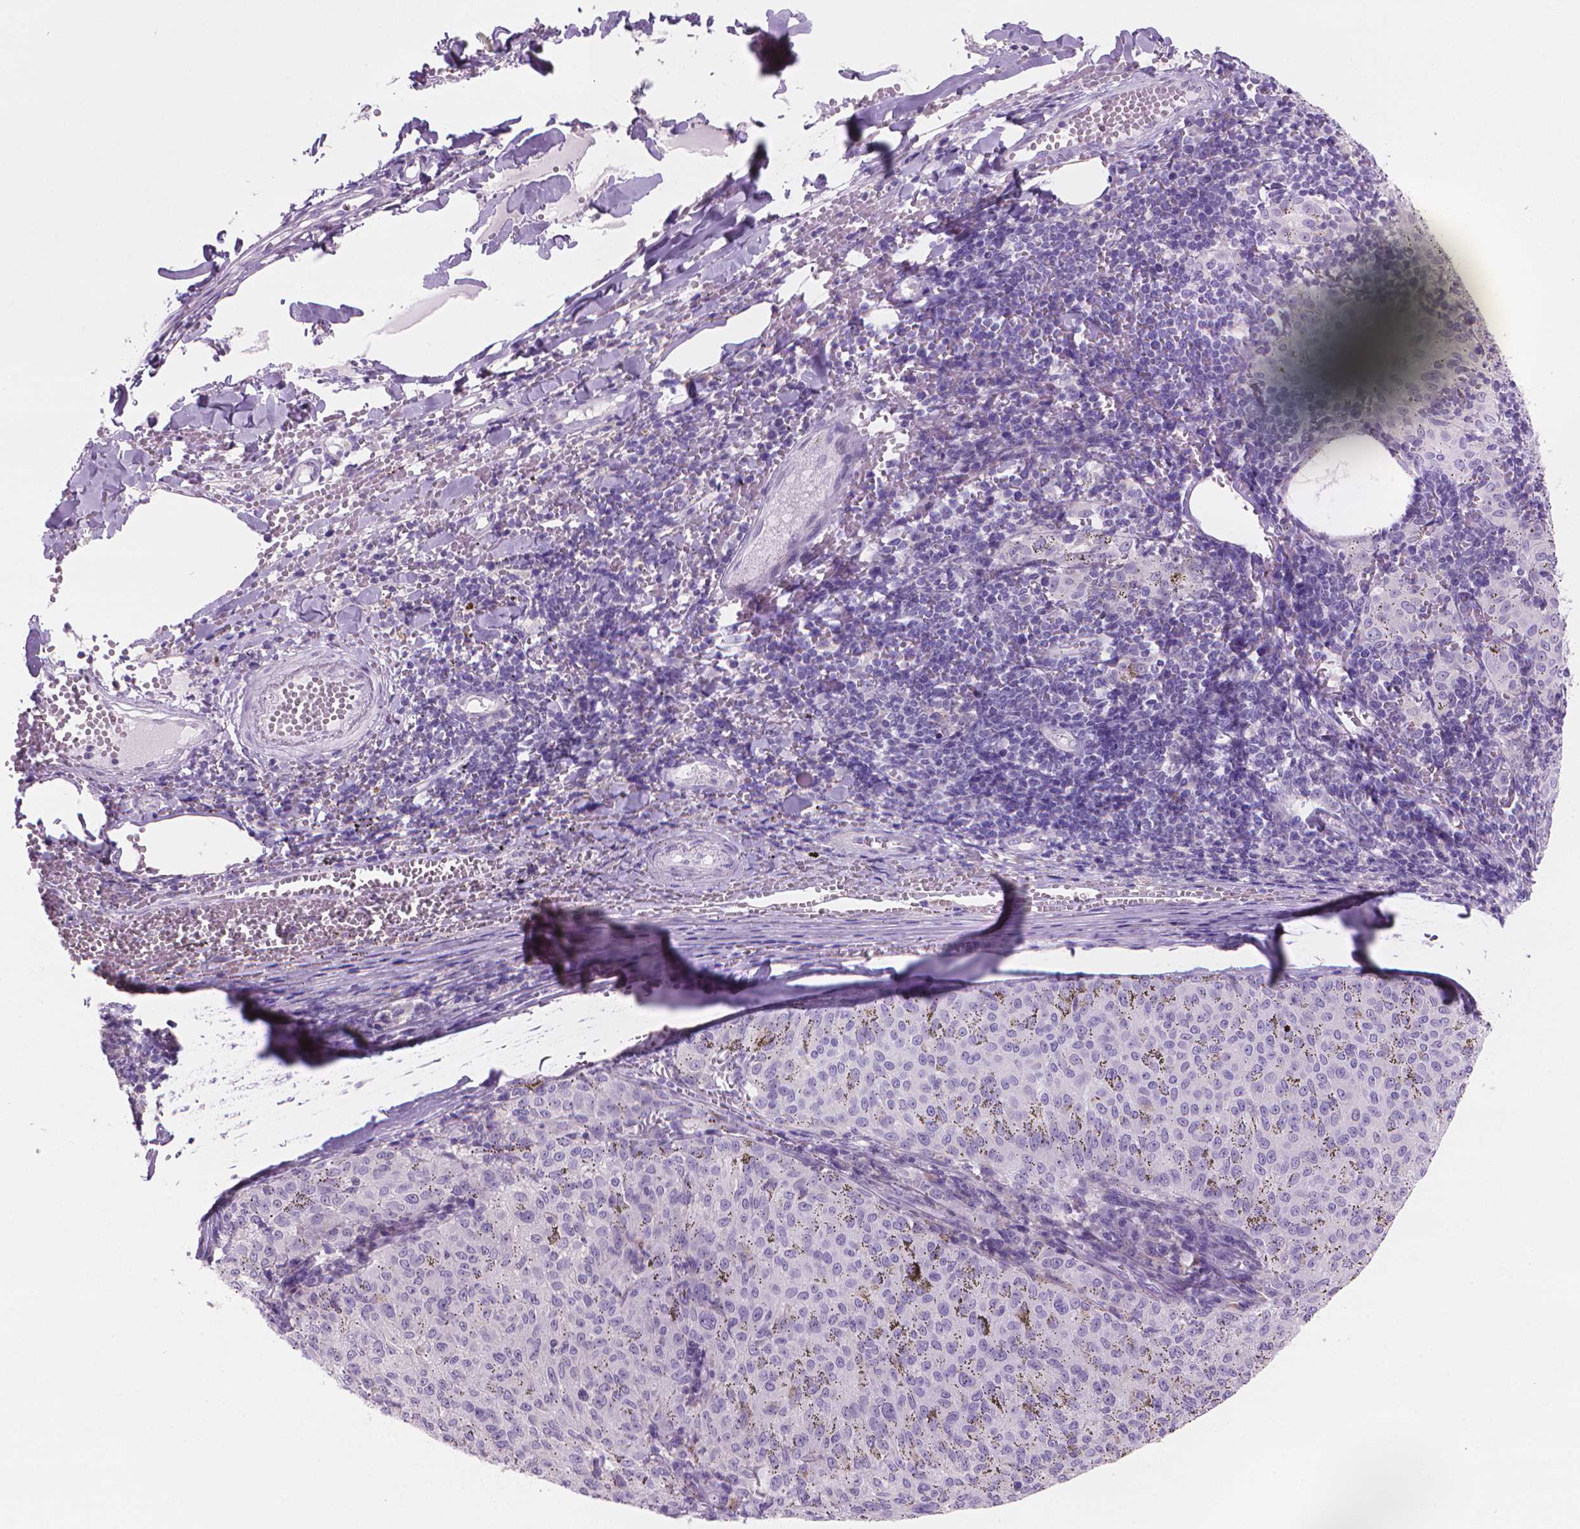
{"staining": {"intensity": "negative", "quantity": "none", "location": "none"}, "tissue": "melanoma", "cell_type": "Tumor cells", "image_type": "cancer", "snomed": [{"axis": "morphology", "description": "Malignant melanoma, NOS"}, {"axis": "topography", "description": "Skin"}], "caption": "DAB (3,3'-diaminobenzidine) immunohistochemical staining of malignant melanoma shows no significant positivity in tumor cells.", "gene": "ENSG00000187186", "patient": {"sex": "female", "age": 72}}